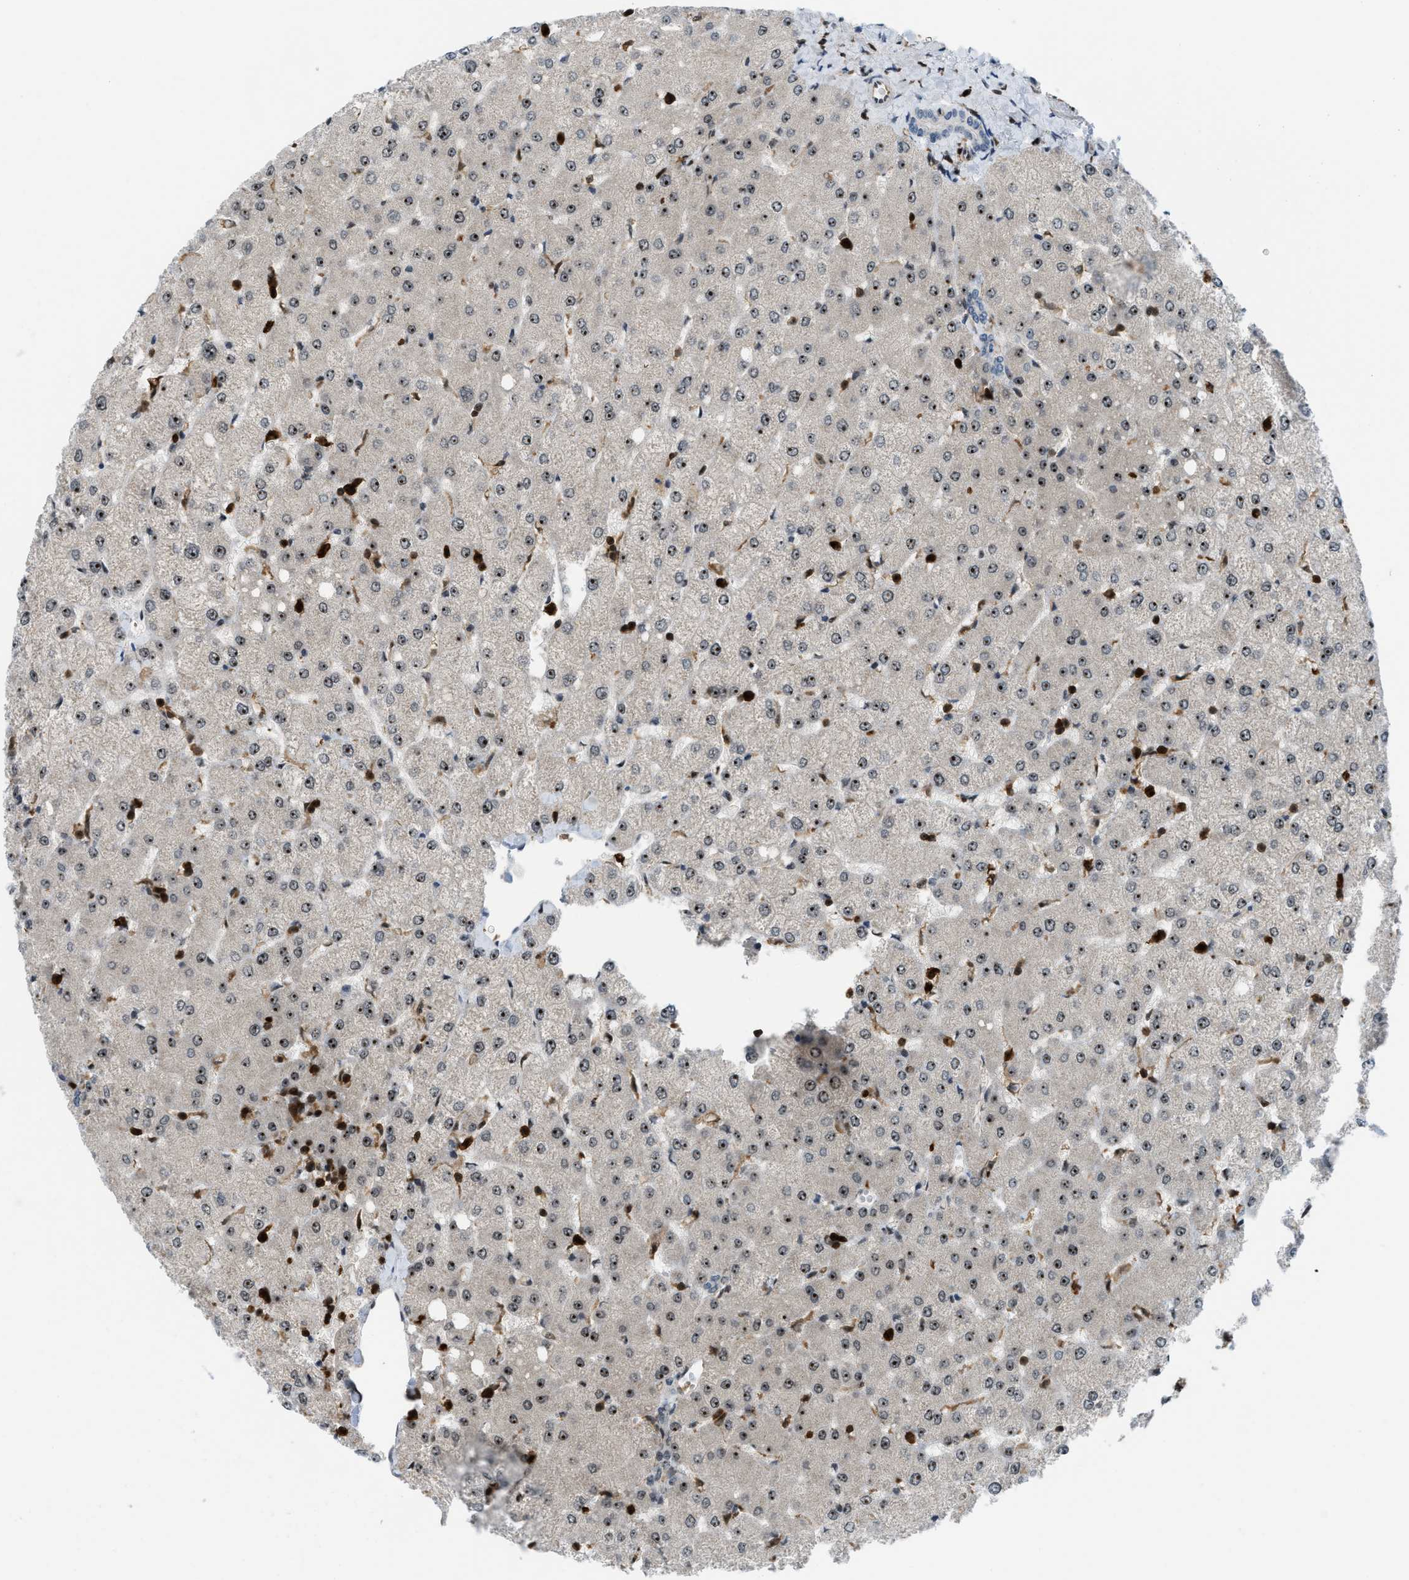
{"staining": {"intensity": "negative", "quantity": "none", "location": "none"}, "tissue": "liver", "cell_type": "Cholangiocytes", "image_type": "normal", "snomed": [{"axis": "morphology", "description": "Normal tissue, NOS"}, {"axis": "topography", "description": "Liver"}], "caption": "DAB immunohistochemical staining of normal liver demonstrates no significant expression in cholangiocytes.", "gene": "E2F1", "patient": {"sex": "female", "age": 54}}